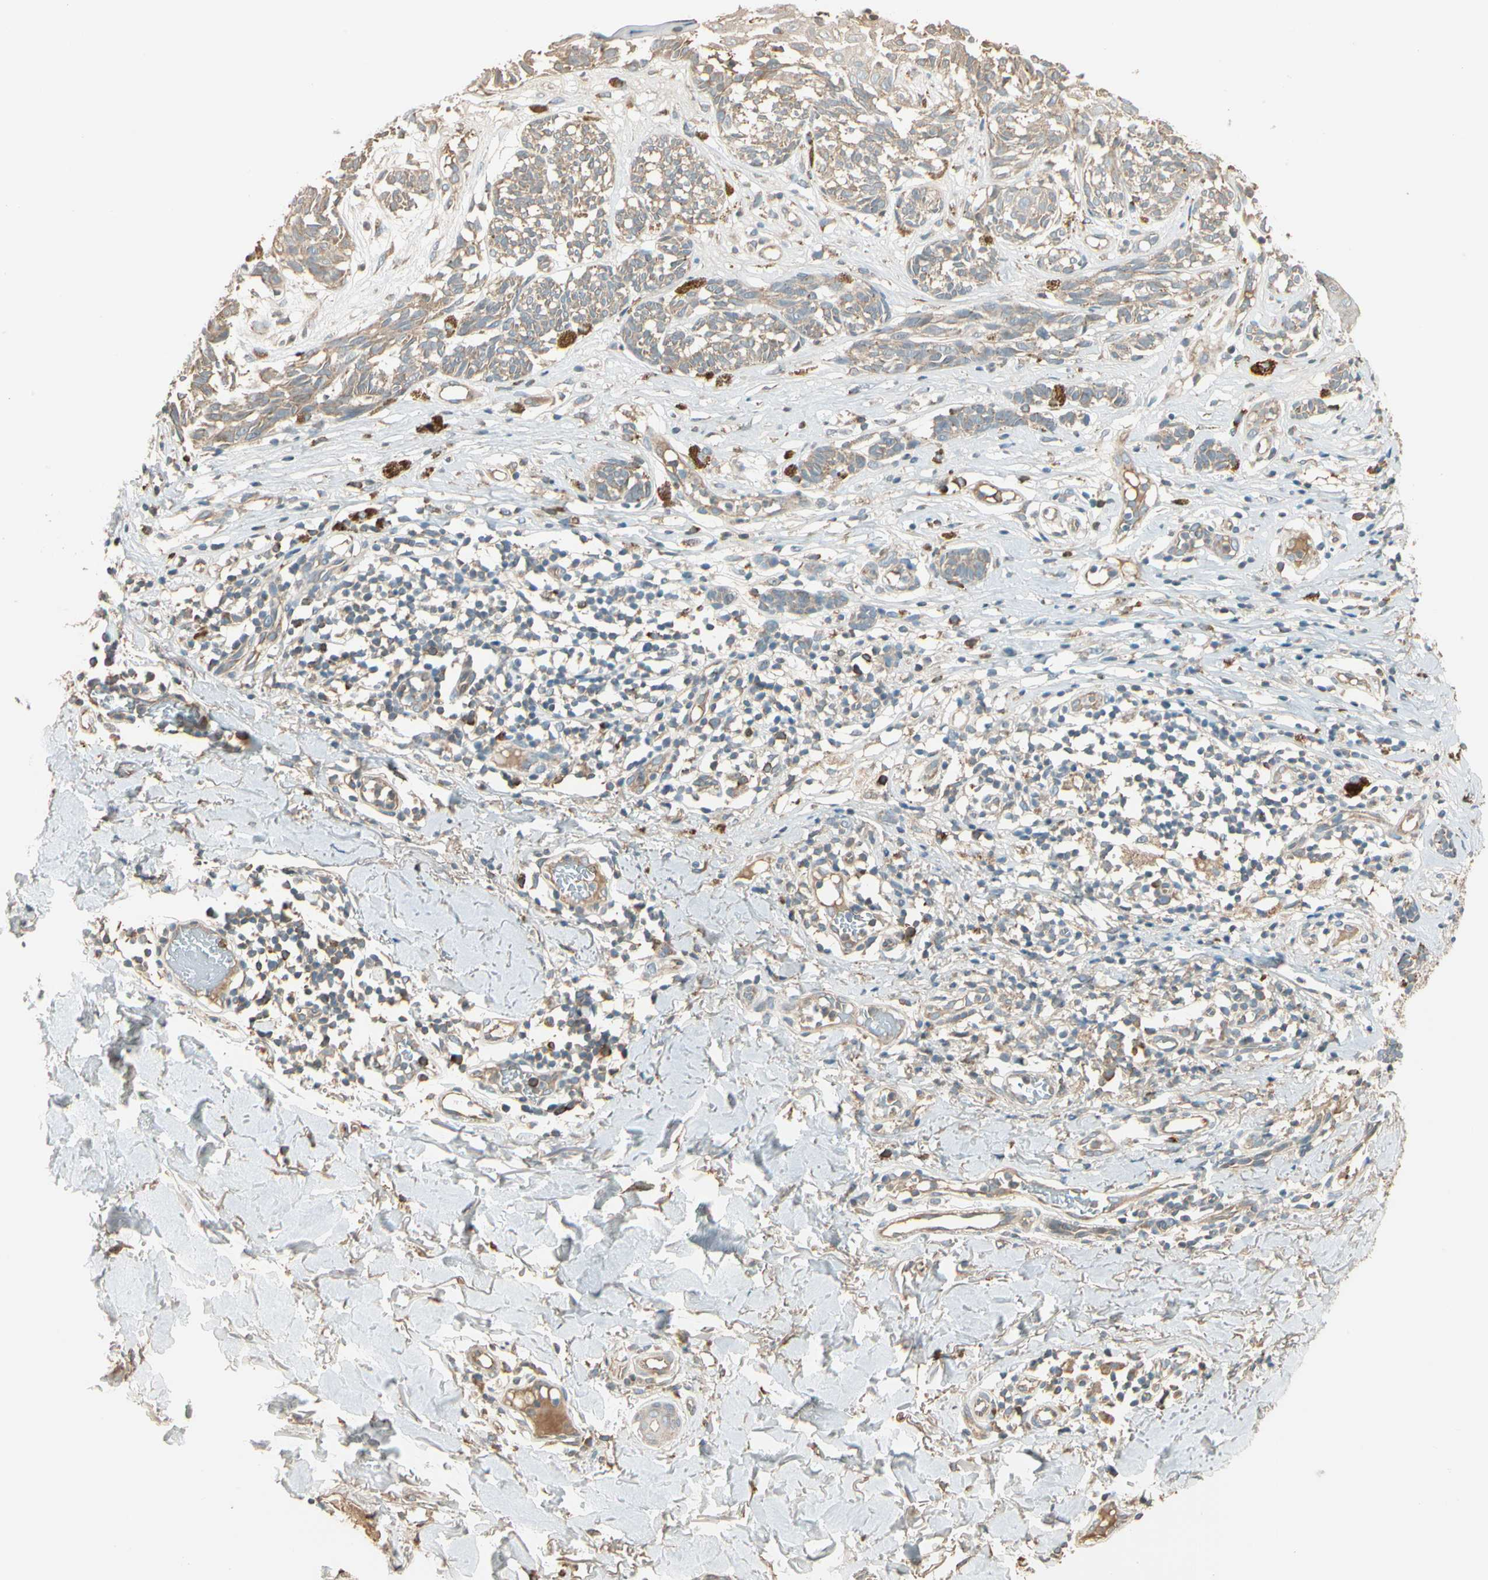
{"staining": {"intensity": "weak", "quantity": ">75%", "location": "cytoplasmic/membranous"}, "tissue": "melanoma", "cell_type": "Tumor cells", "image_type": "cancer", "snomed": [{"axis": "morphology", "description": "Malignant melanoma, NOS"}, {"axis": "topography", "description": "Skin"}], "caption": "Tumor cells display low levels of weak cytoplasmic/membranous expression in approximately >75% of cells in malignant melanoma.", "gene": "TNFRSF21", "patient": {"sex": "male", "age": 64}}